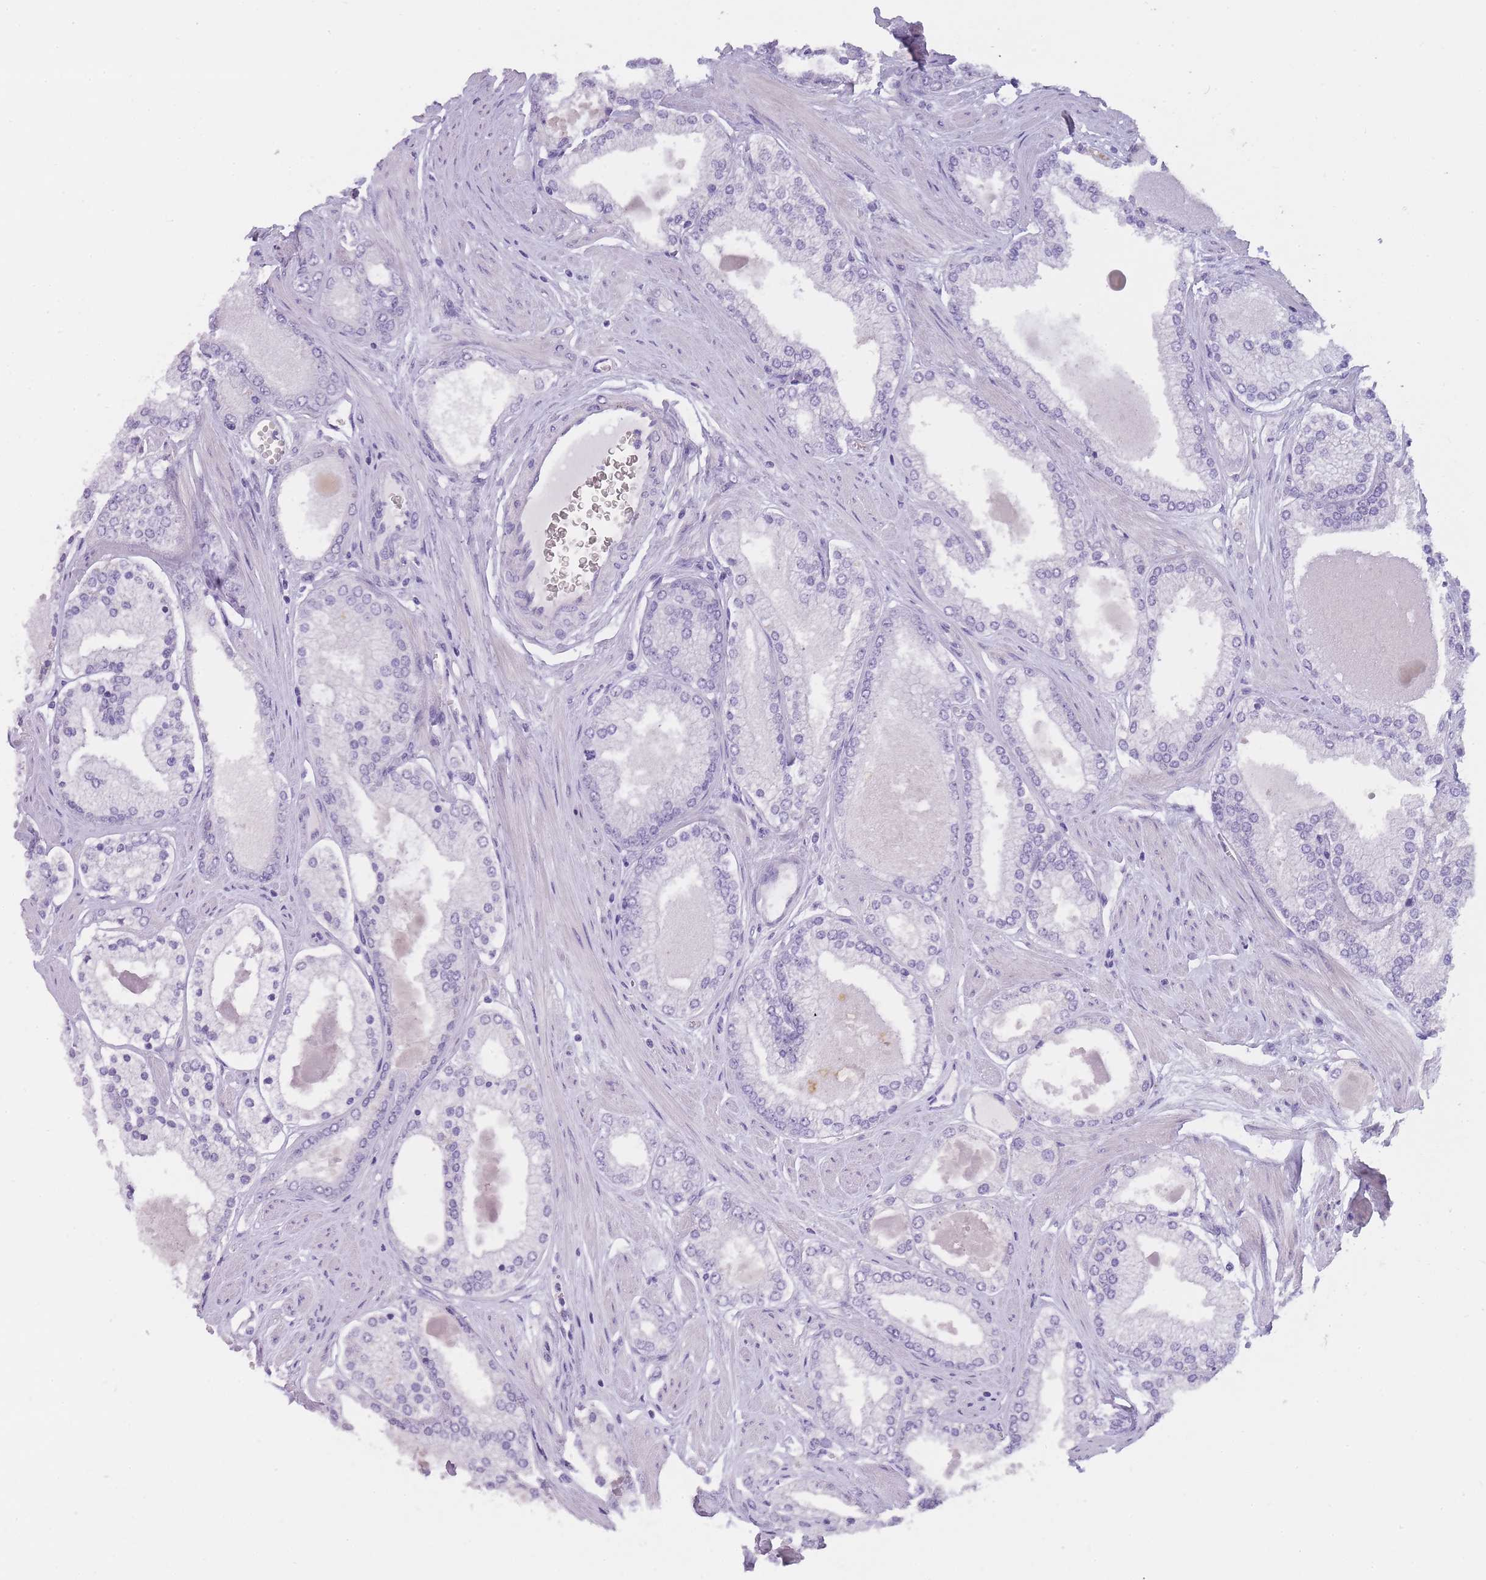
{"staining": {"intensity": "negative", "quantity": "none", "location": "none"}, "tissue": "prostate cancer", "cell_type": "Tumor cells", "image_type": "cancer", "snomed": [{"axis": "morphology", "description": "Adenocarcinoma, Low grade"}, {"axis": "topography", "description": "Prostate"}], "caption": "High magnification brightfield microscopy of prostate adenocarcinoma (low-grade) stained with DAB (brown) and counterstained with hematoxylin (blue): tumor cells show no significant staining.", "gene": "TCP11", "patient": {"sex": "male", "age": 42}}